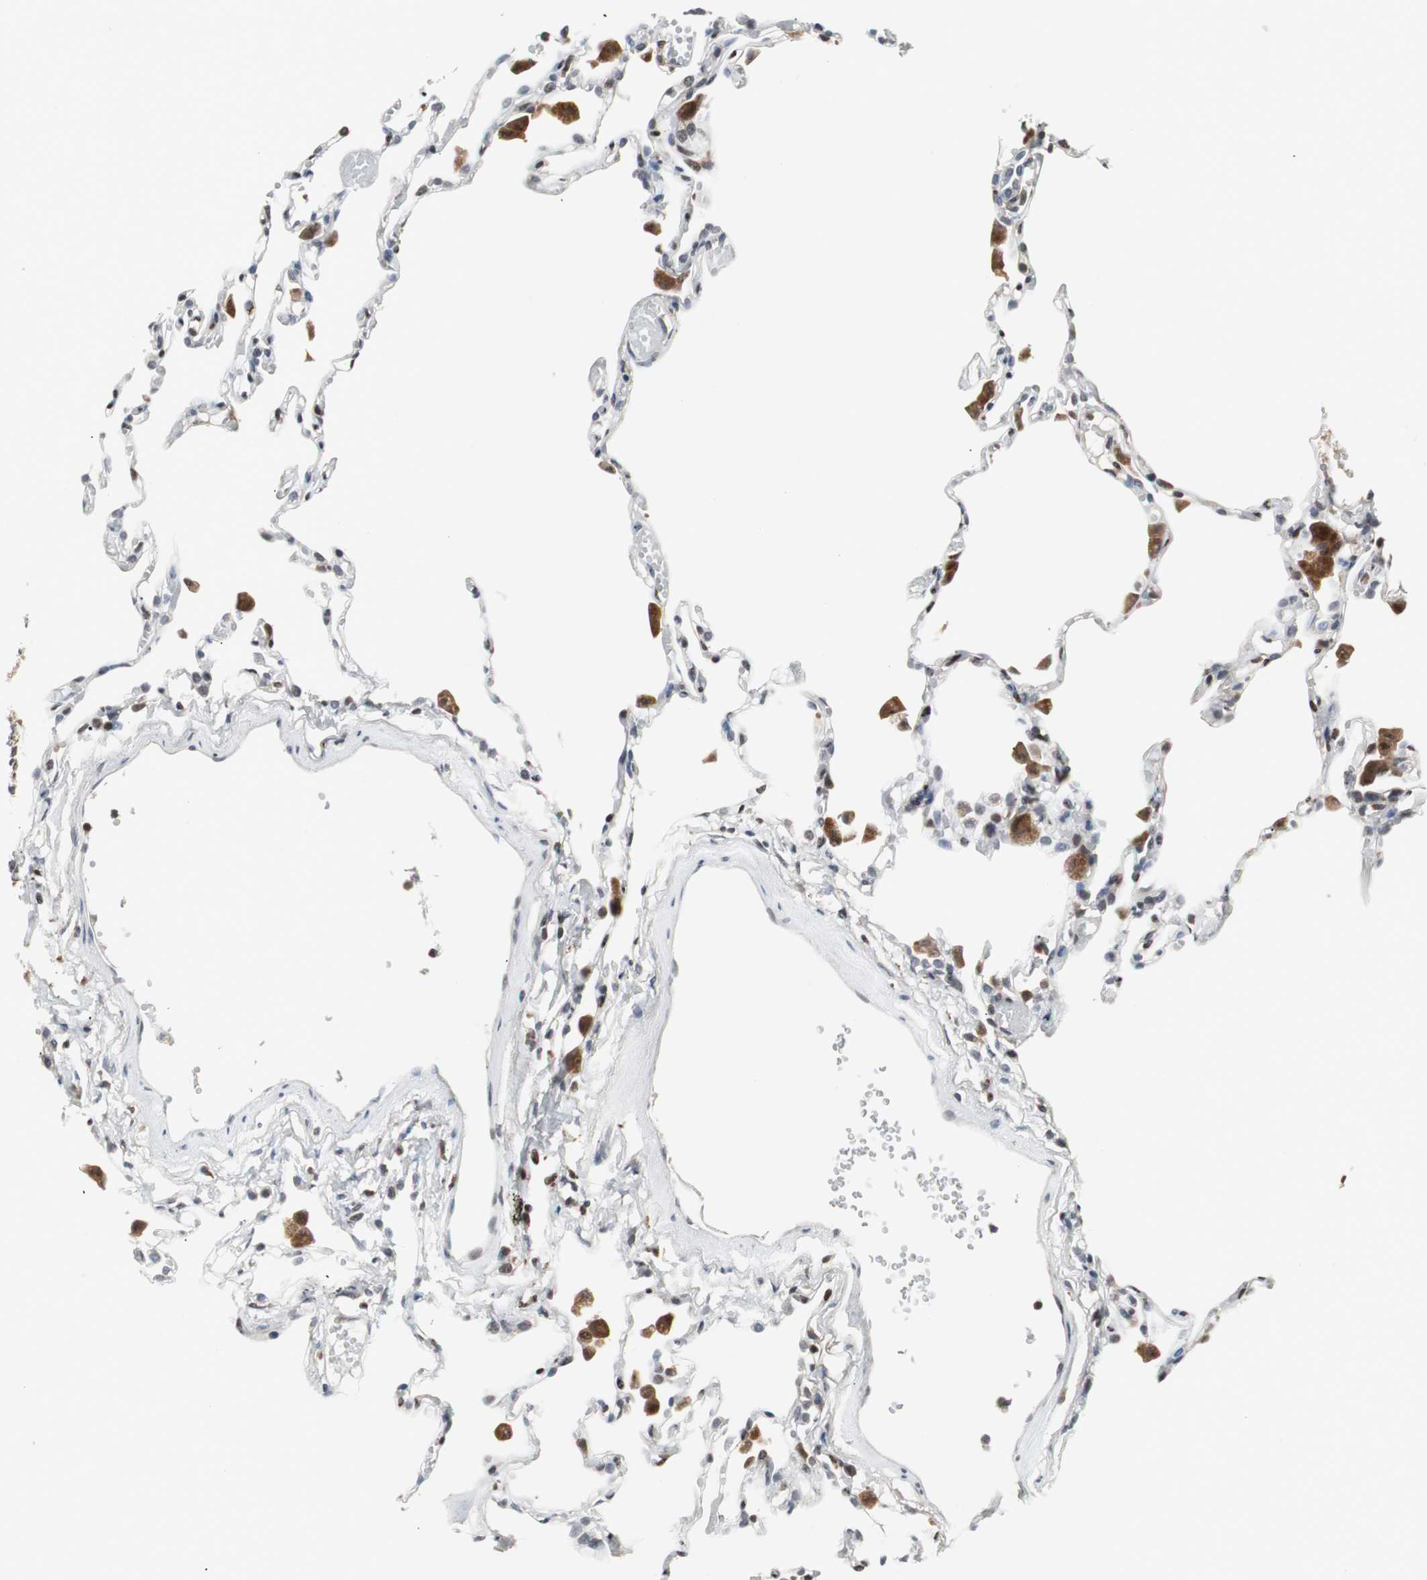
{"staining": {"intensity": "moderate", "quantity": "<25%", "location": "nuclear"}, "tissue": "lung", "cell_type": "Alveolar cells", "image_type": "normal", "snomed": [{"axis": "morphology", "description": "Normal tissue, NOS"}, {"axis": "topography", "description": "Lung"}], "caption": "Human lung stained with a brown dye shows moderate nuclear positive staining in about <25% of alveolar cells.", "gene": "GRK2", "patient": {"sex": "female", "age": 49}}